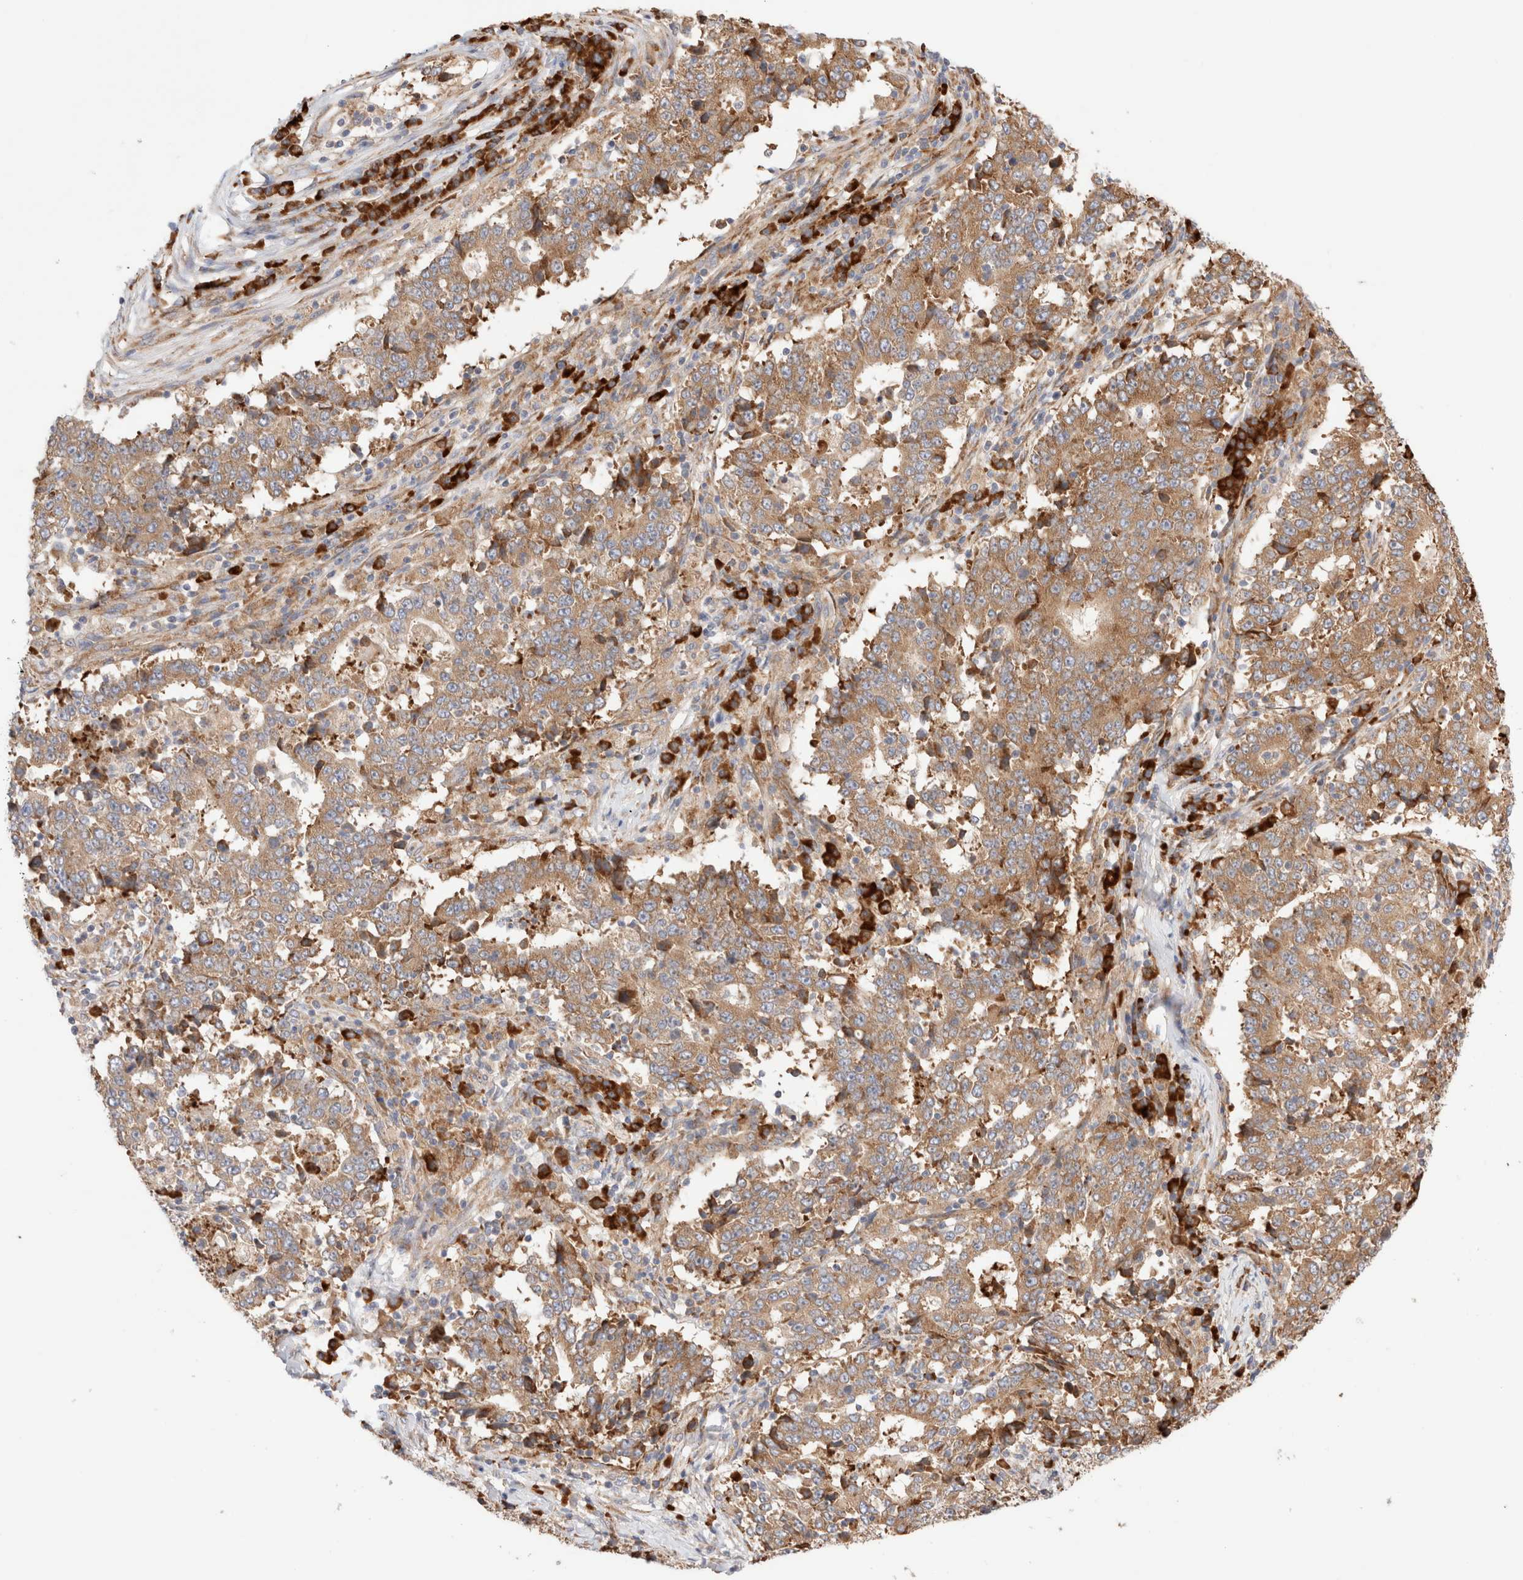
{"staining": {"intensity": "moderate", "quantity": ">75%", "location": "cytoplasmic/membranous"}, "tissue": "stomach cancer", "cell_type": "Tumor cells", "image_type": "cancer", "snomed": [{"axis": "morphology", "description": "Adenocarcinoma, NOS"}, {"axis": "topography", "description": "Stomach"}], "caption": "An immunohistochemistry micrograph of tumor tissue is shown. Protein staining in brown shows moderate cytoplasmic/membranous positivity in stomach cancer (adenocarcinoma) within tumor cells. The protein of interest is shown in brown color, while the nuclei are stained blue.", "gene": "UTS2B", "patient": {"sex": "male", "age": 59}}